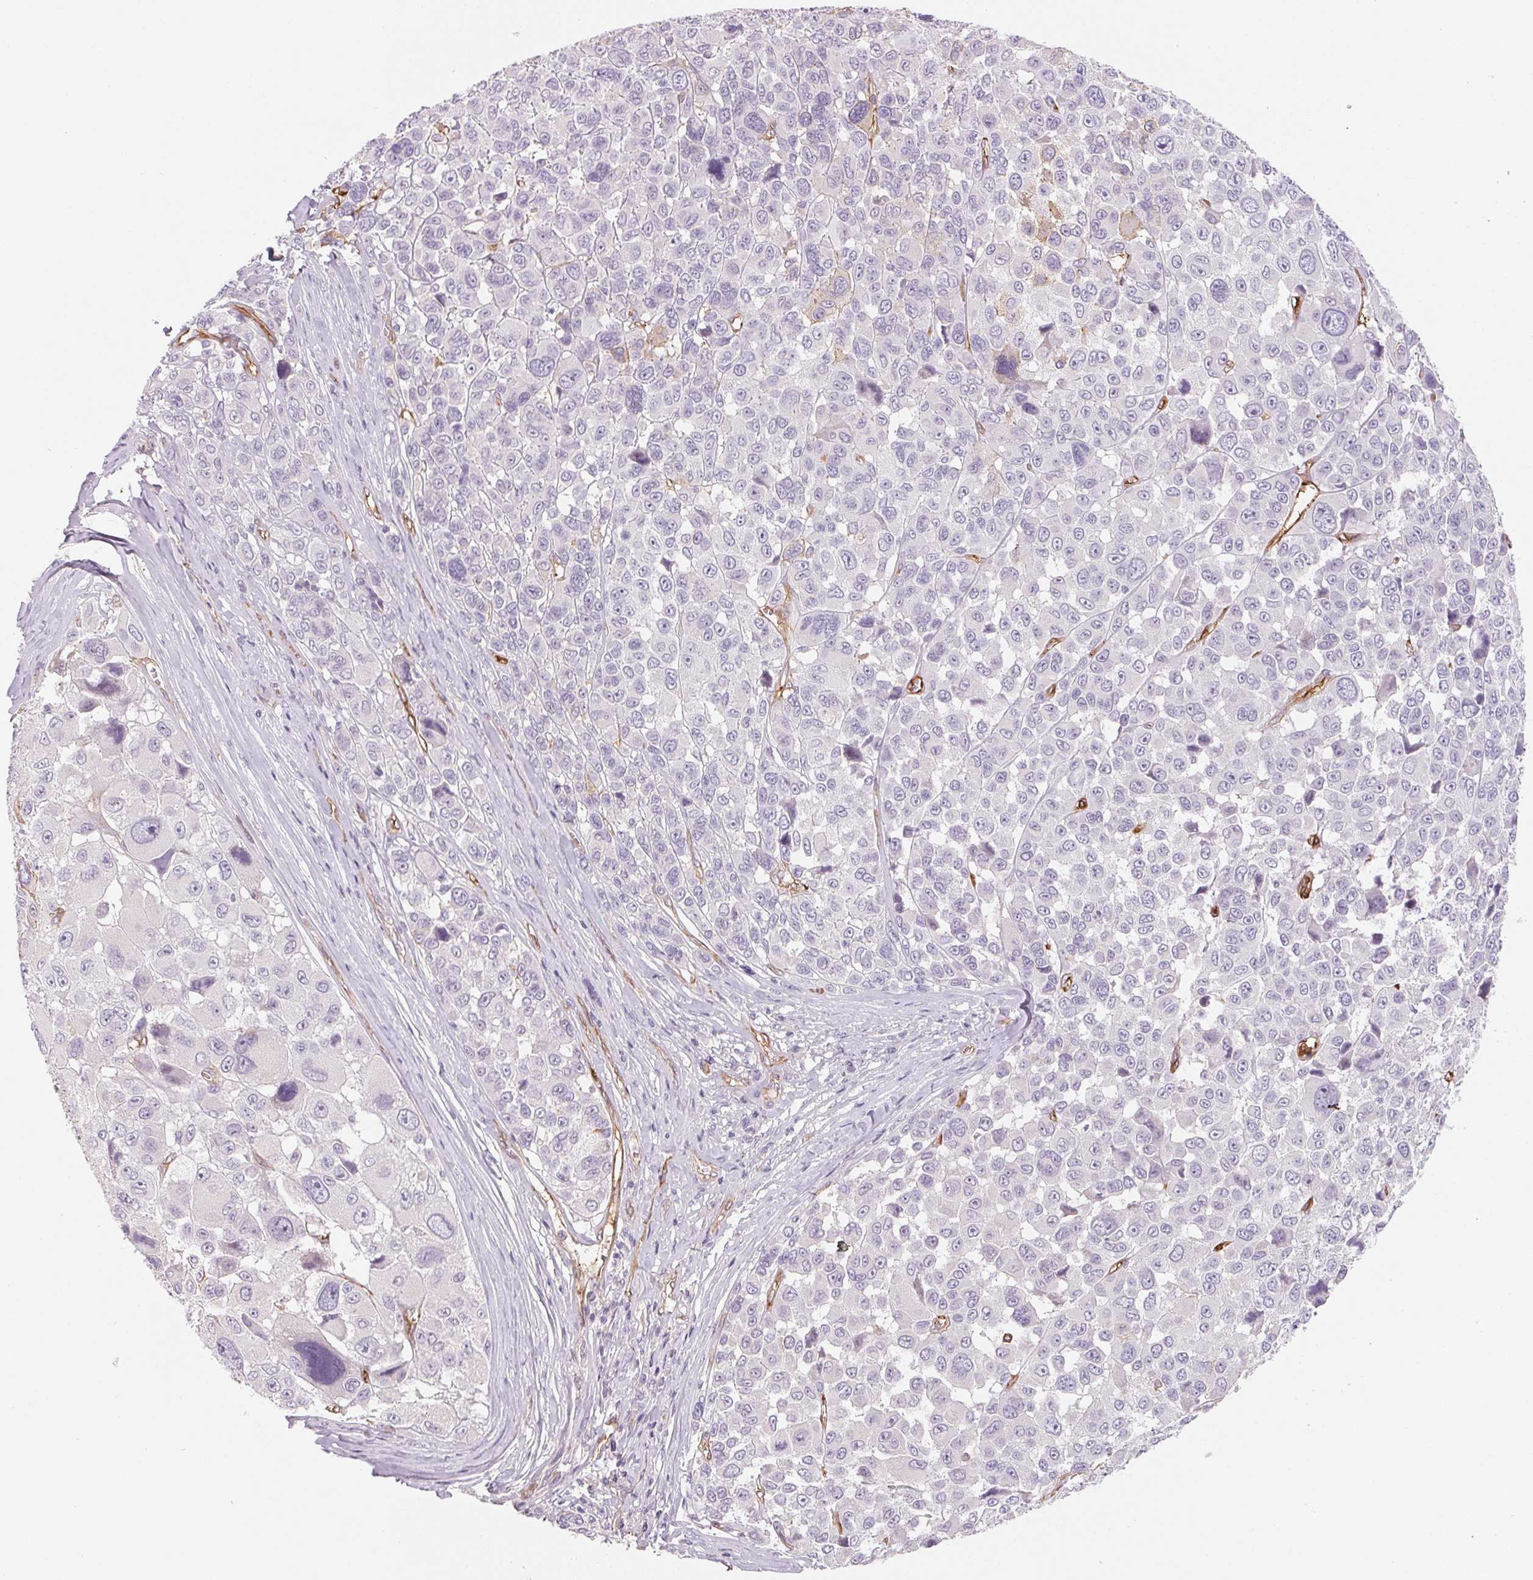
{"staining": {"intensity": "negative", "quantity": "none", "location": "none"}, "tissue": "melanoma", "cell_type": "Tumor cells", "image_type": "cancer", "snomed": [{"axis": "morphology", "description": "Malignant melanoma, NOS"}, {"axis": "topography", "description": "Skin"}], "caption": "Melanoma stained for a protein using immunohistochemistry (IHC) demonstrates no staining tumor cells.", "gene": "ANKRD13B", "patient": {"sex": "female", "age": 66}}